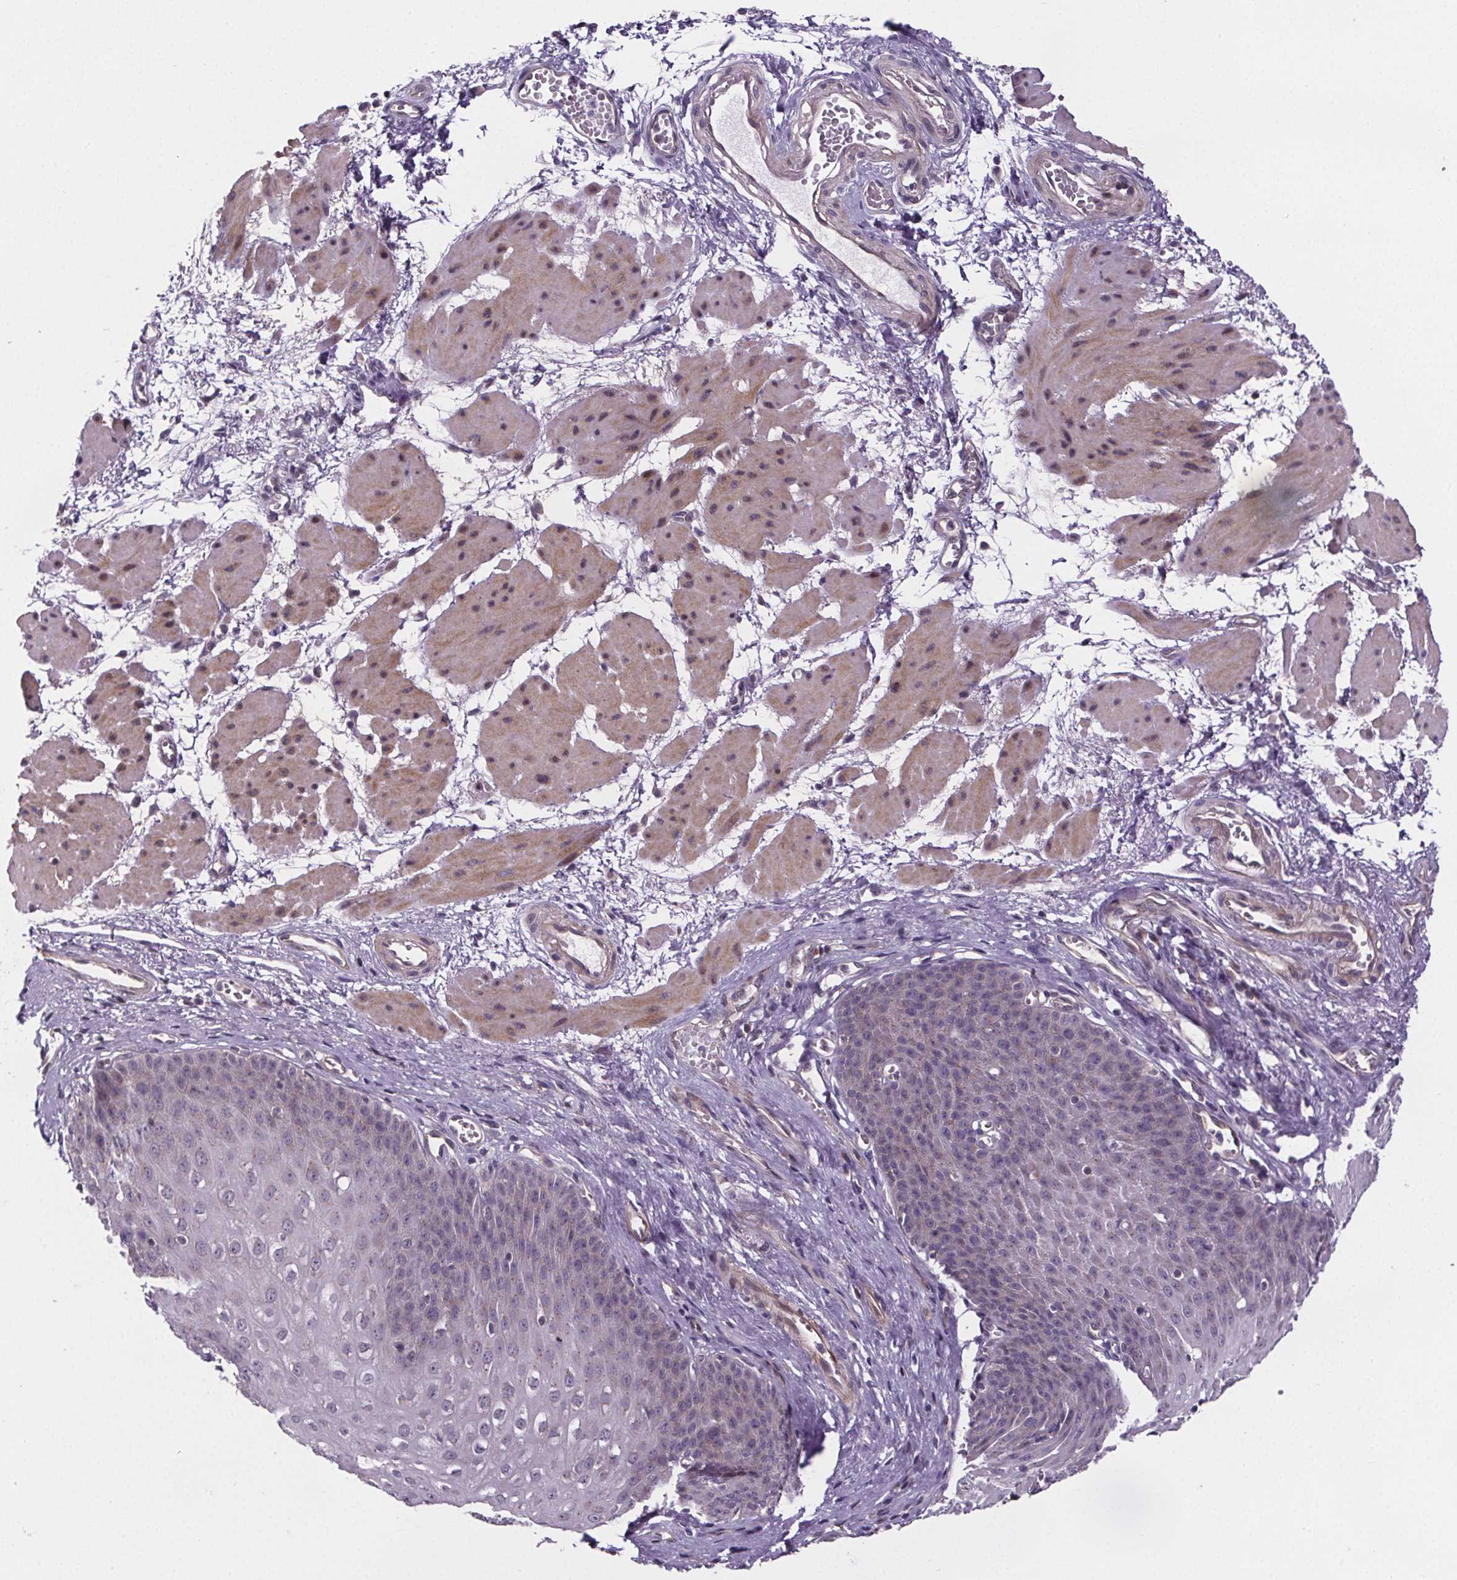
{"staining": {"intensity": "negative", "quantity": "none", "location": "none"}, "tissue": "esophagus", "cell_type": "Squamous epithelial cells", "image_type": "normal", "snomed": [{"axis": "morphology", "description": "Normal tissue, NOS"}, {"axis": "topography", "description": "Esophagus"}], "caption": "Human esophagus stained for a protein using immunohistochemistry shows no expression in squamous epithelial cells.", "gene": "TTC12", "patient": {"sex": "male", "age": 71}}